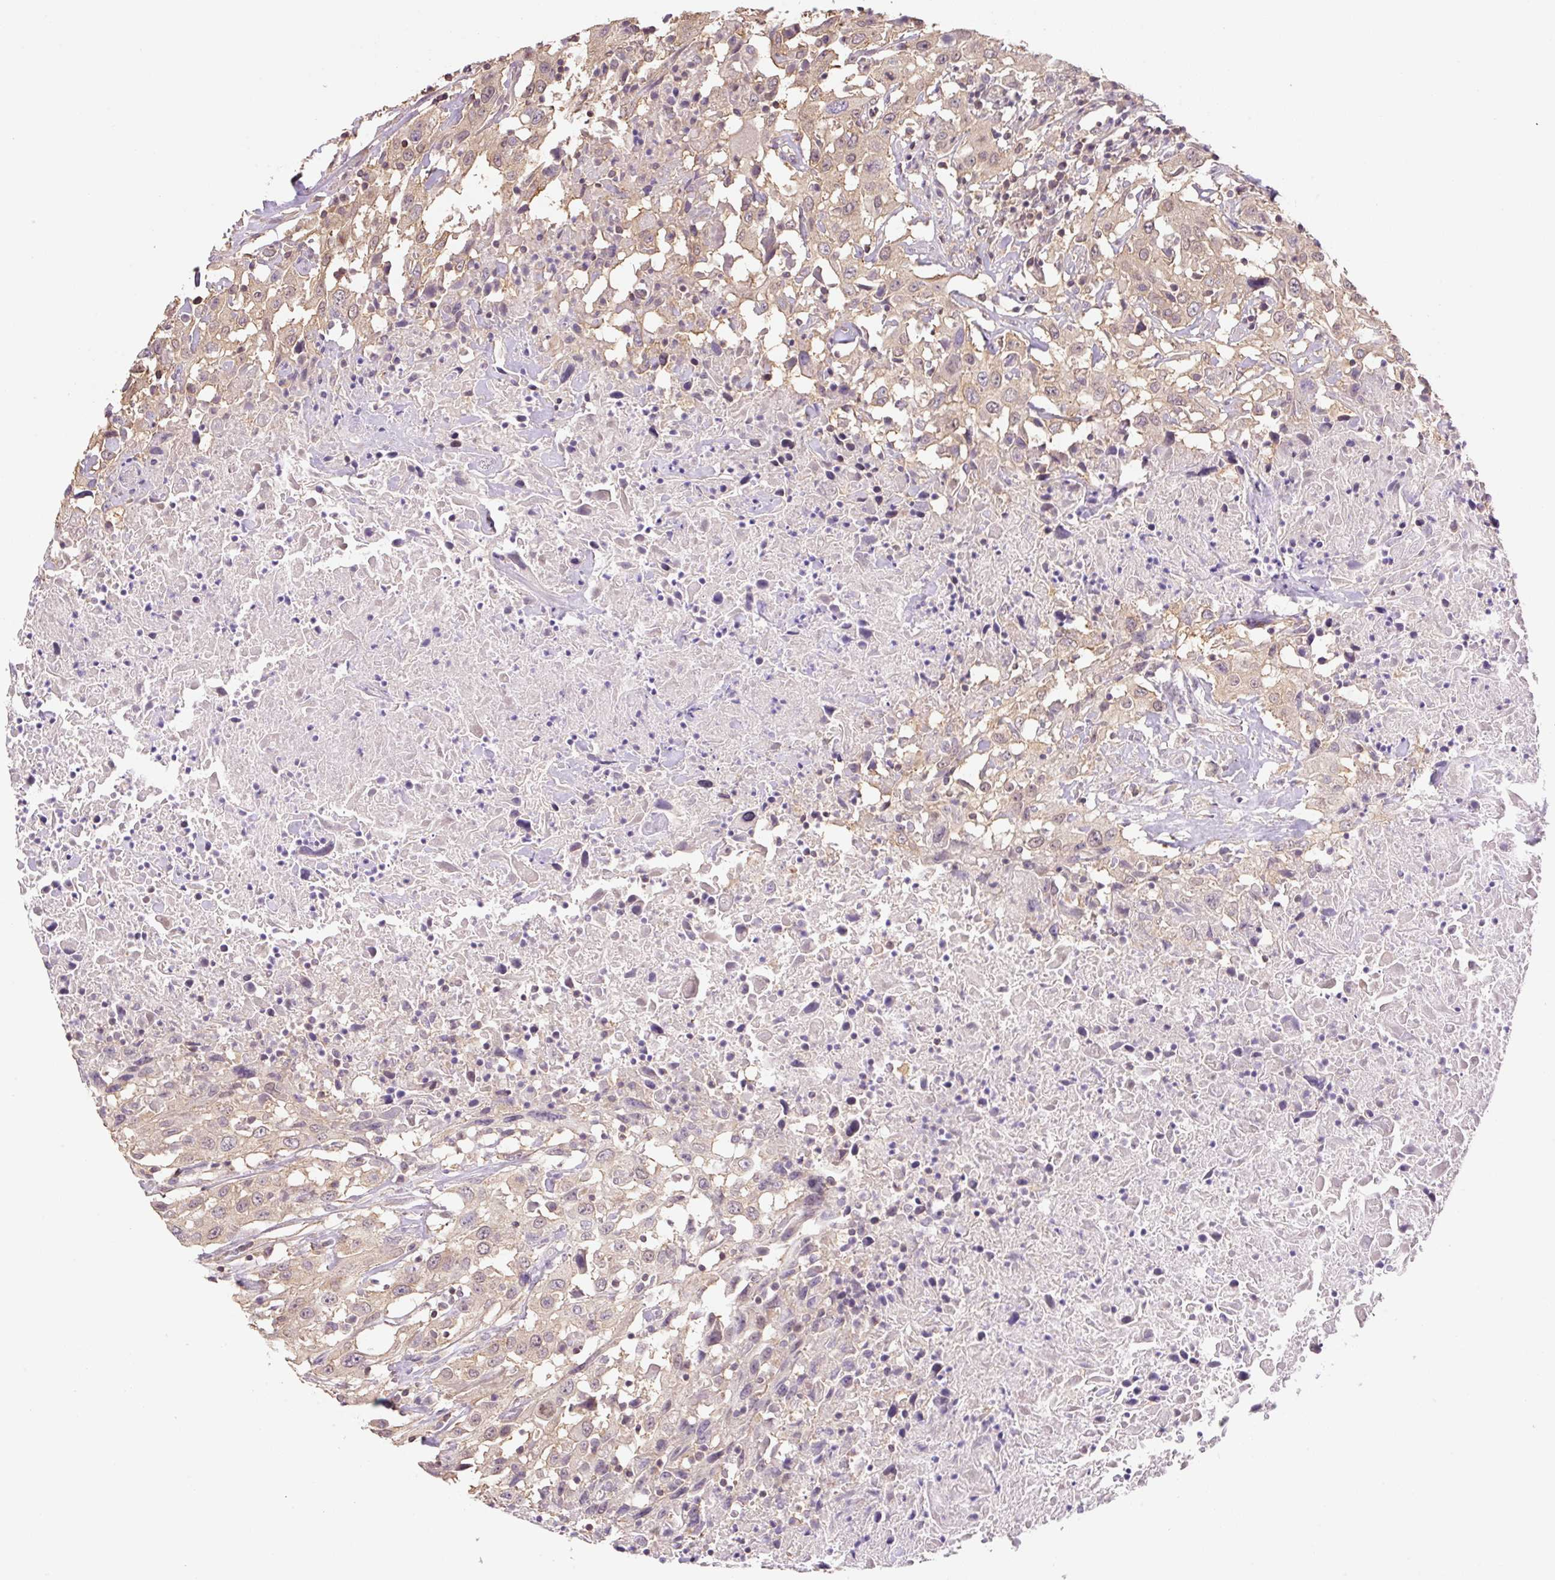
{"staining": {"intensity": "weak", "quantity": ">75%", "location": "cytoplasmic/membranous"}, "tissue": "urothelial cancer", "cell_type": "Tumor cells", "image_type": "cancer", "snomed": [{"axis": "morphology", "description": "Urothelial carcinoma, High grade"}, {"axis": "topography", "description": "Urinary bladder"}], "caption": "Immunohistochemical staining of human urothelial cancer exhibits low levels of weak cytoplasmic/membranous staining in about >75% of tumor cells. (Stains: DAB in brown, nuclei in blue, Microscopy: brightfield microscopy at high magnification).", "gene": "COX8A", "patient": {"sex": "male", "age": 61}}